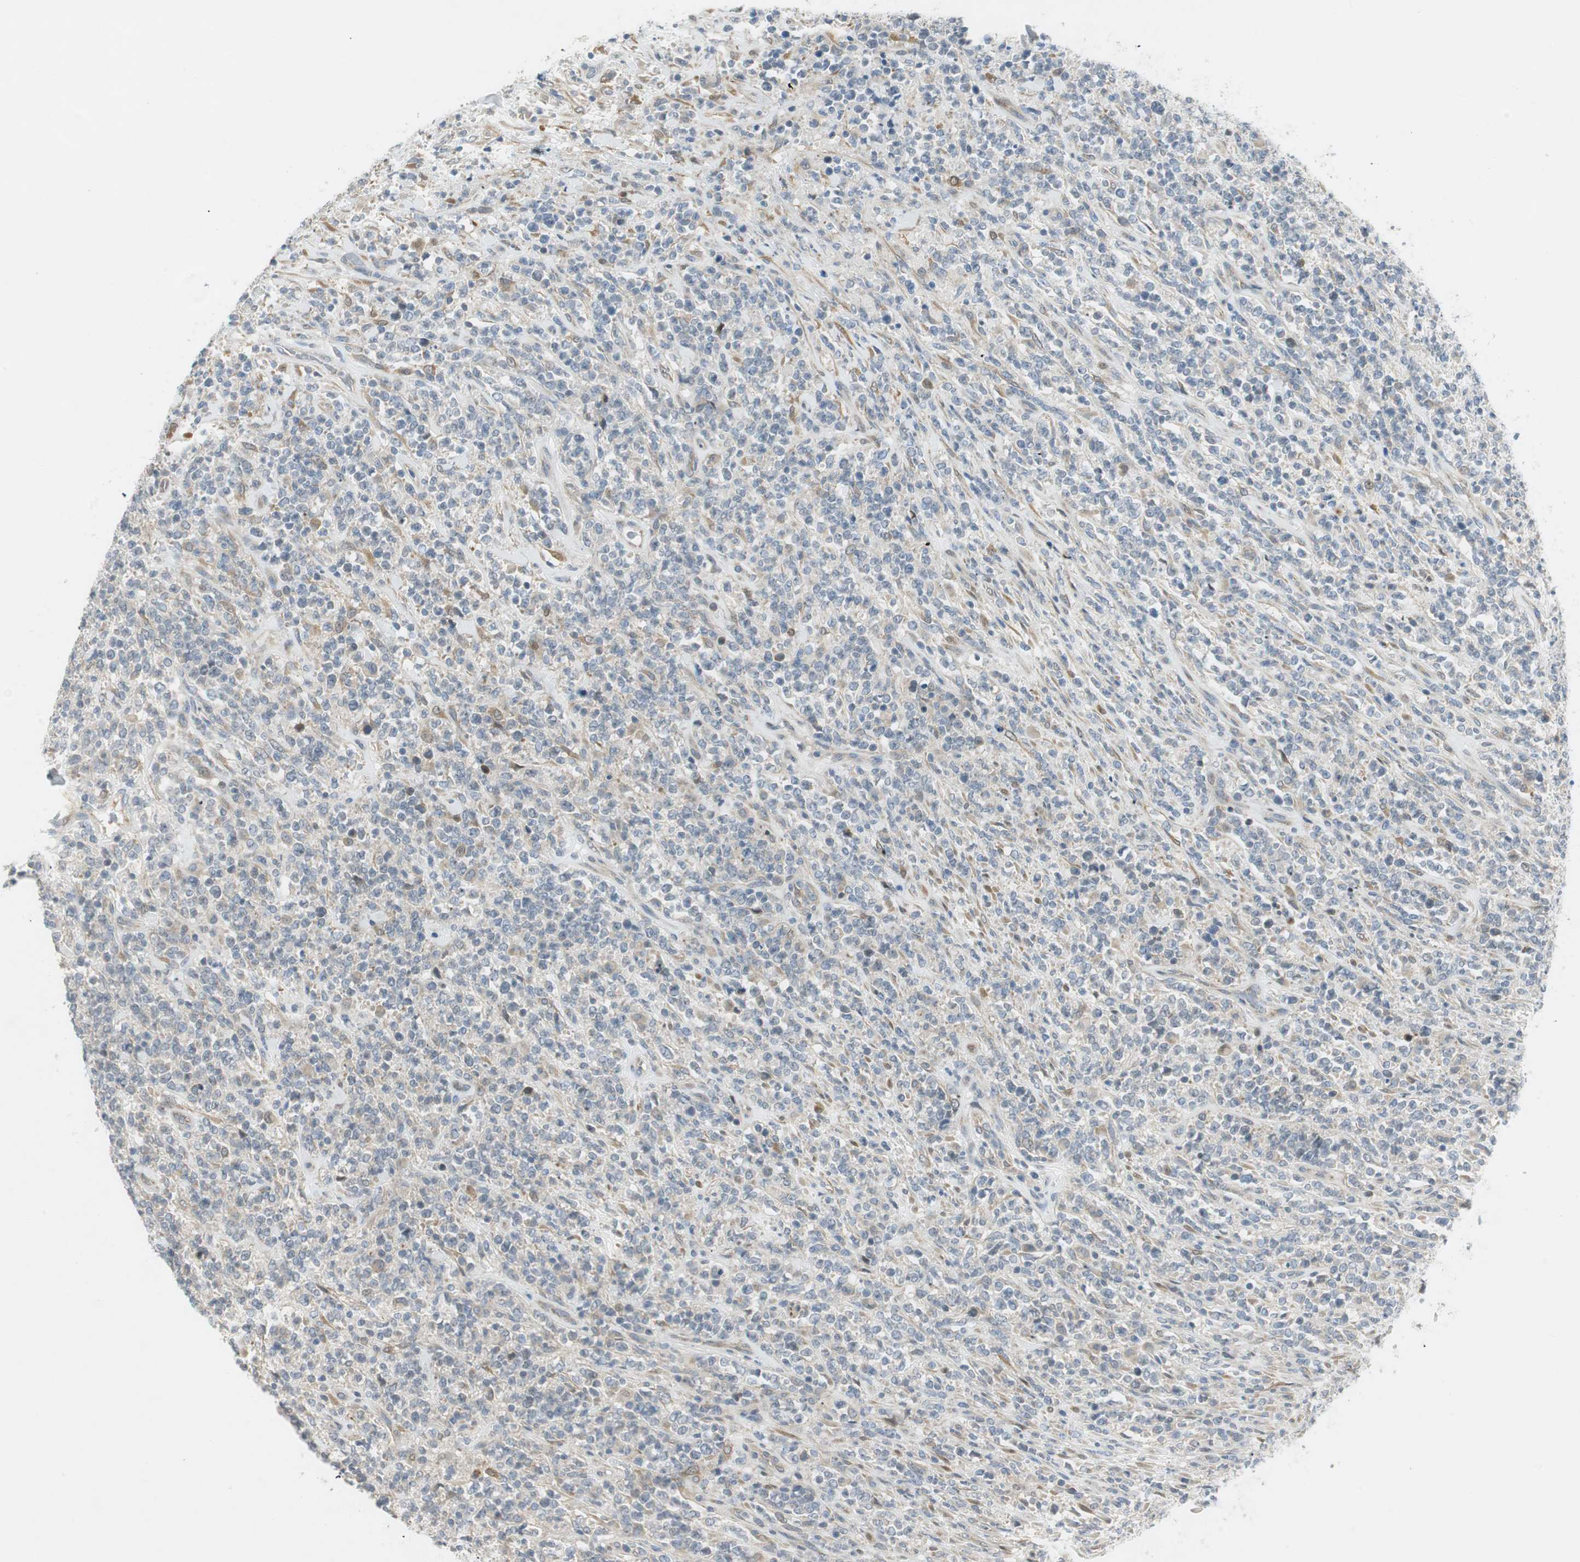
{"staining": {"intensity": "weak", "quantity": "<25%", "location": "cytoplasmic/membranous"}, "tissue": "lymphoma", "cell_type": "Tumor cells", "image_type": "cancer", "snomed": [{"axis": "morphology", "description": "Malignant lymphoma, non-Hodgkin's type, High grade"}, {"axis": "topography", "description": "Soft tissue"}], "caption": "Protein analysis of lymphoma displays no significant positivity in tumor cells.", "gene": "STON1-GTF2A1L", "patient": {"sex": "male", "age": 18}}